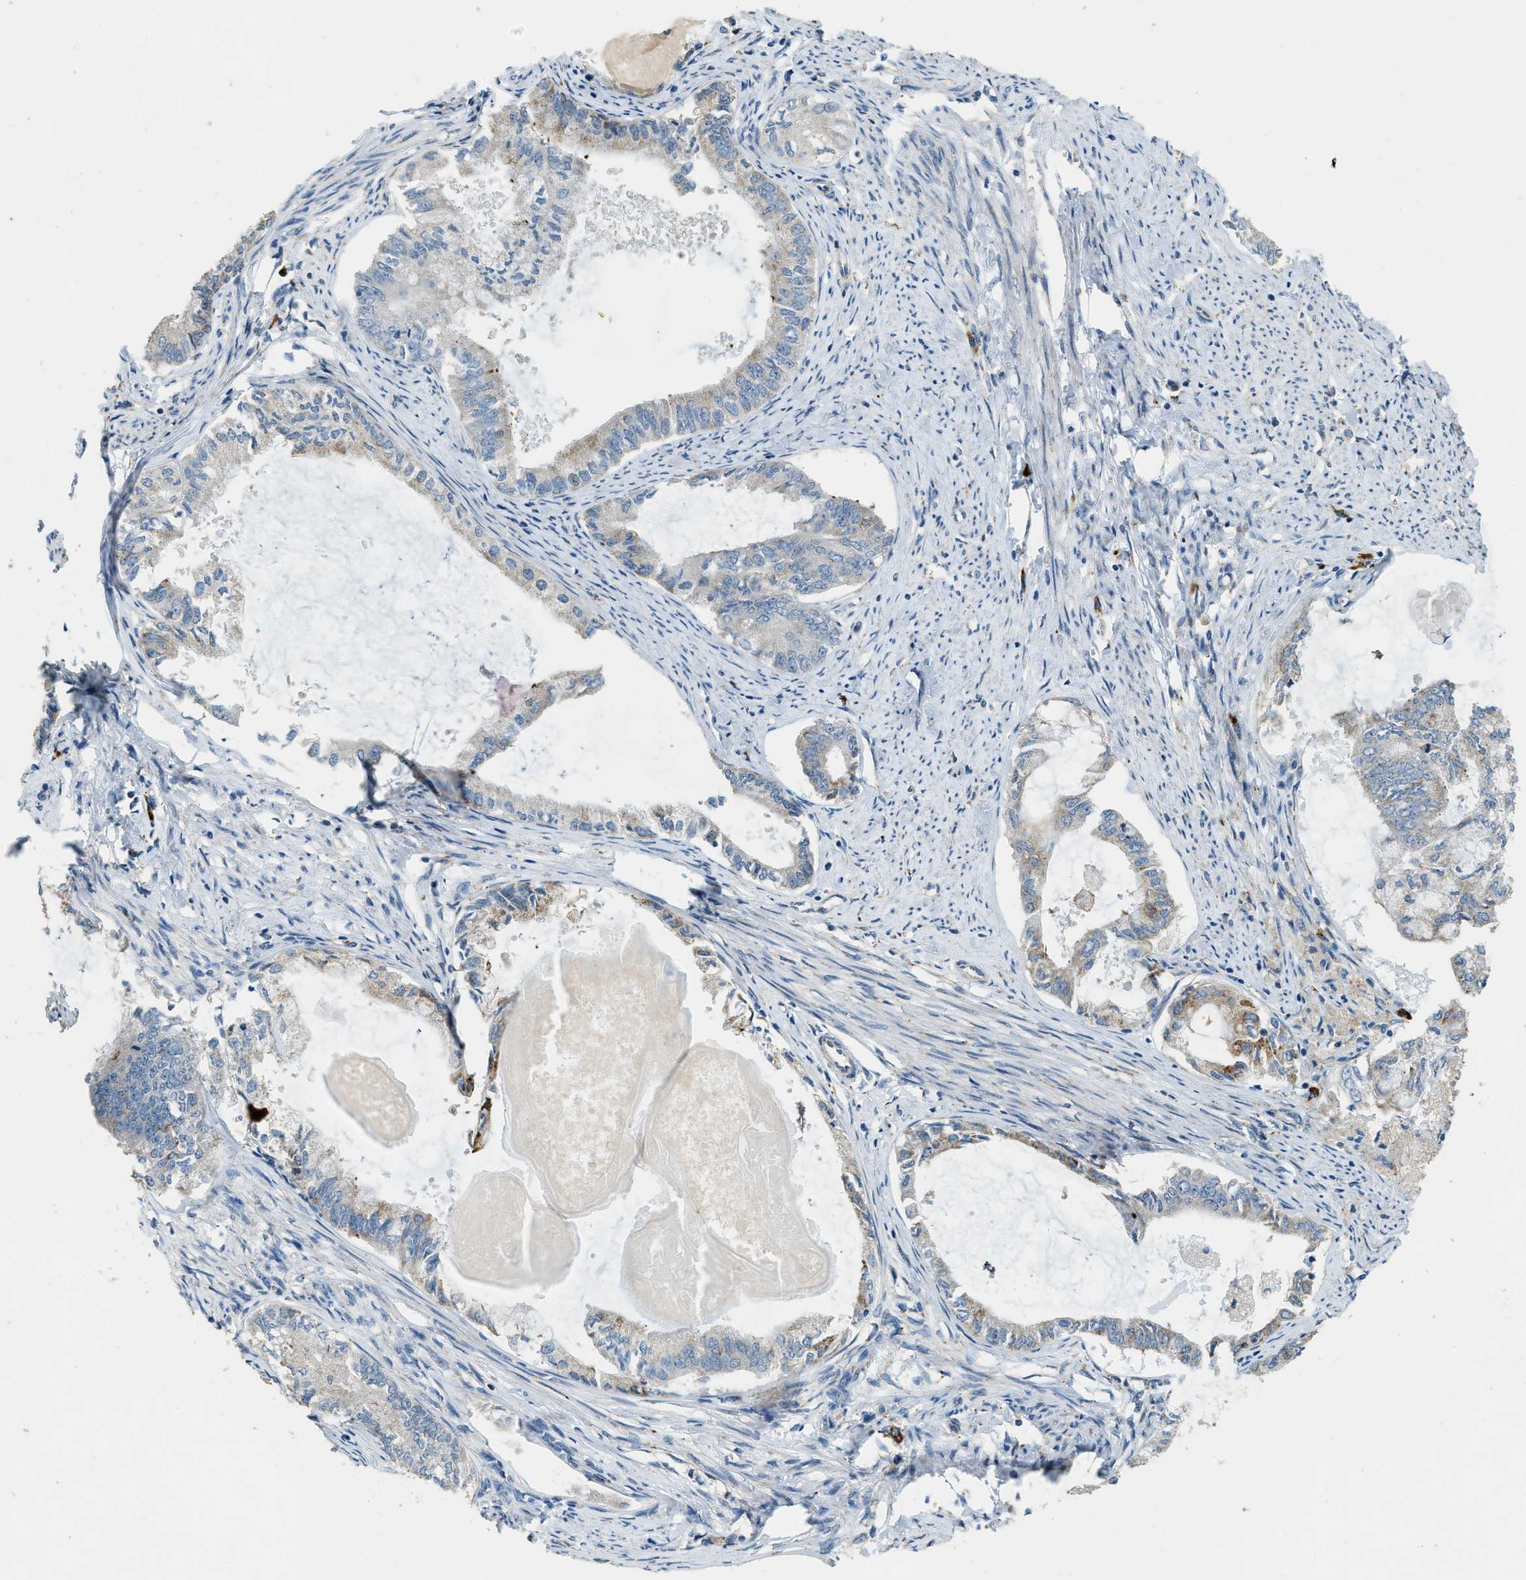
{"staining": {"intensity": "moderate", "quantity": "<25%", "location": "cytoplasmic/membranous"}, "tissue": "endometrial cancer", "cell_type": "Tumor cells", "image_type": "cancer", "snomed": [{"axis": "morphology", "description": "Adenocarcinoma, NOS"}, {"axis": "topography", "description": "Endometrium"}], "caption": "Immunohistochemistry (IHC) of human endometrial cancer shows low levels of moderate cytoplasmic/membranous expression in about <25% of tumor cells. (brown staining indicates protein expression, while blue staining denotes nuclei).", "gene": "HERC2", "patient": {"sex": "female", "age": 86}}